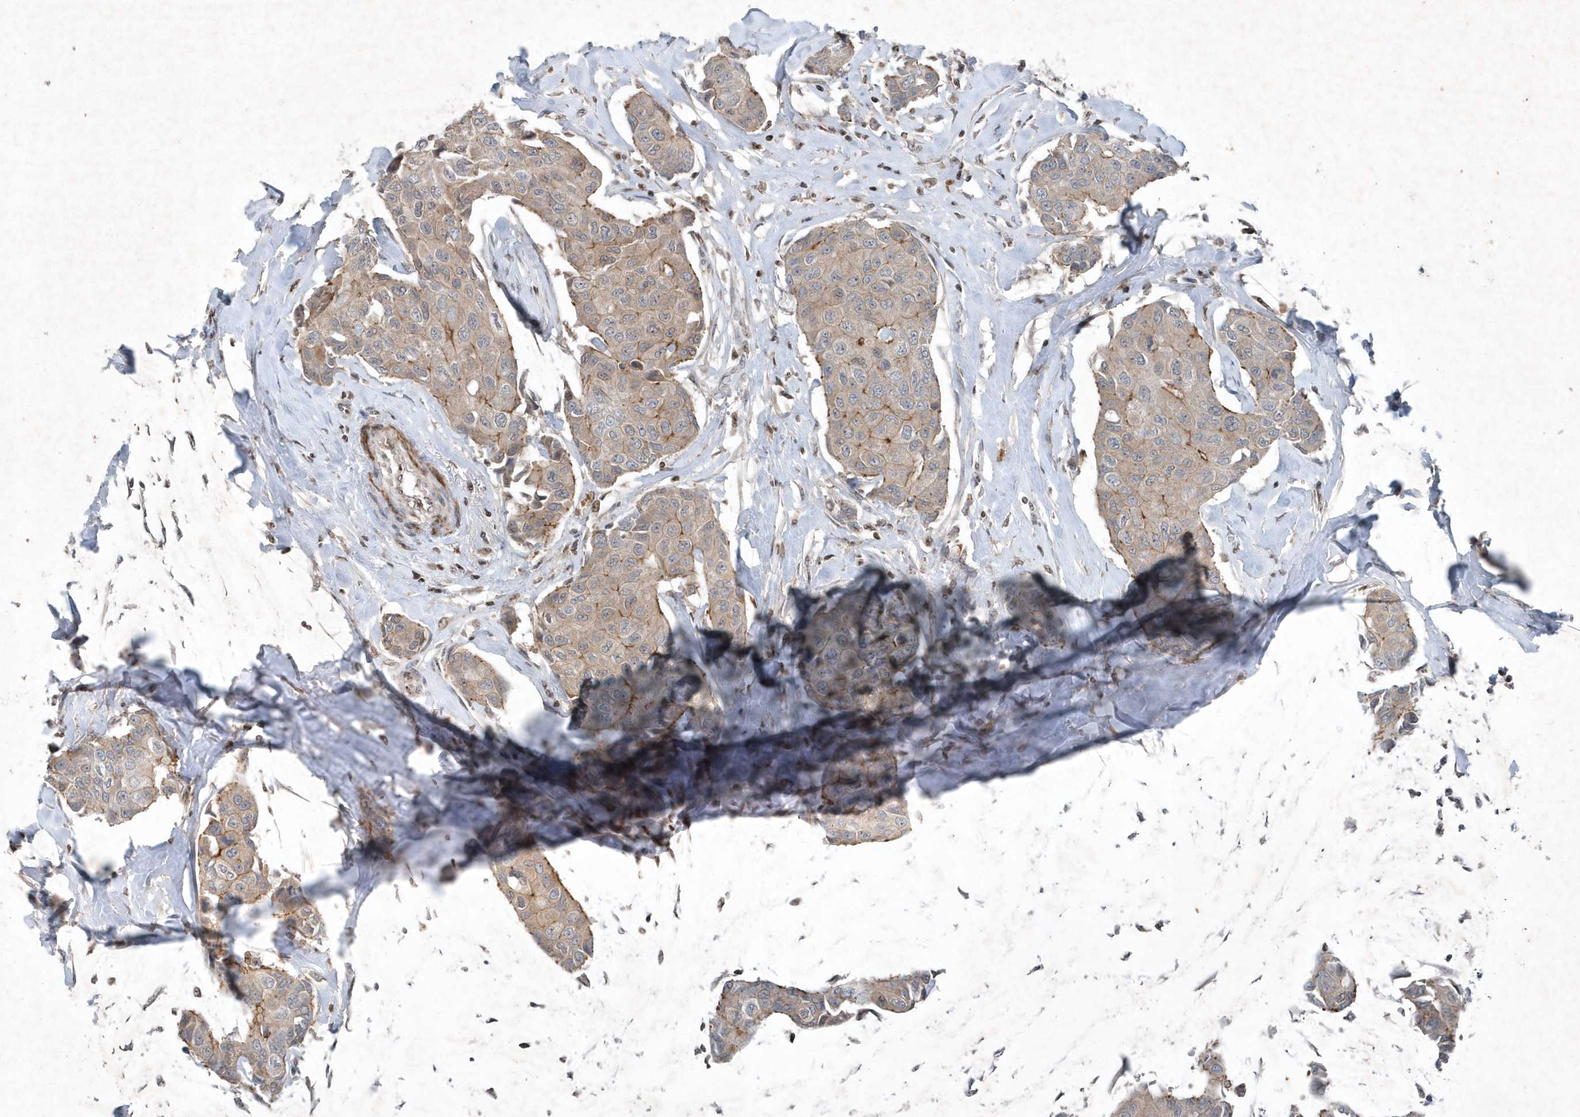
{"staining": {"intensity": "weak", "quantity": ">75%", "location": "cytoplasmic/membranous"}, "tissue": "breast cancer", "cell_type": "Tumor cells", "image_type": "cancer", "snomed": [{"axis": "morphology", "description": "Duct carcinoma"}, {"axis": "topography", "description": "Breast"}], "caption": "Approximately >75% of tumor cells in infiltrating ductal carcinoma (breast) demonstrate weak cytoplasmic/membranous protein expression as visualized by brown immunohistochemical staining.", "gene": "QTRT2", "patient": {"sex": "female", "age": 80}}